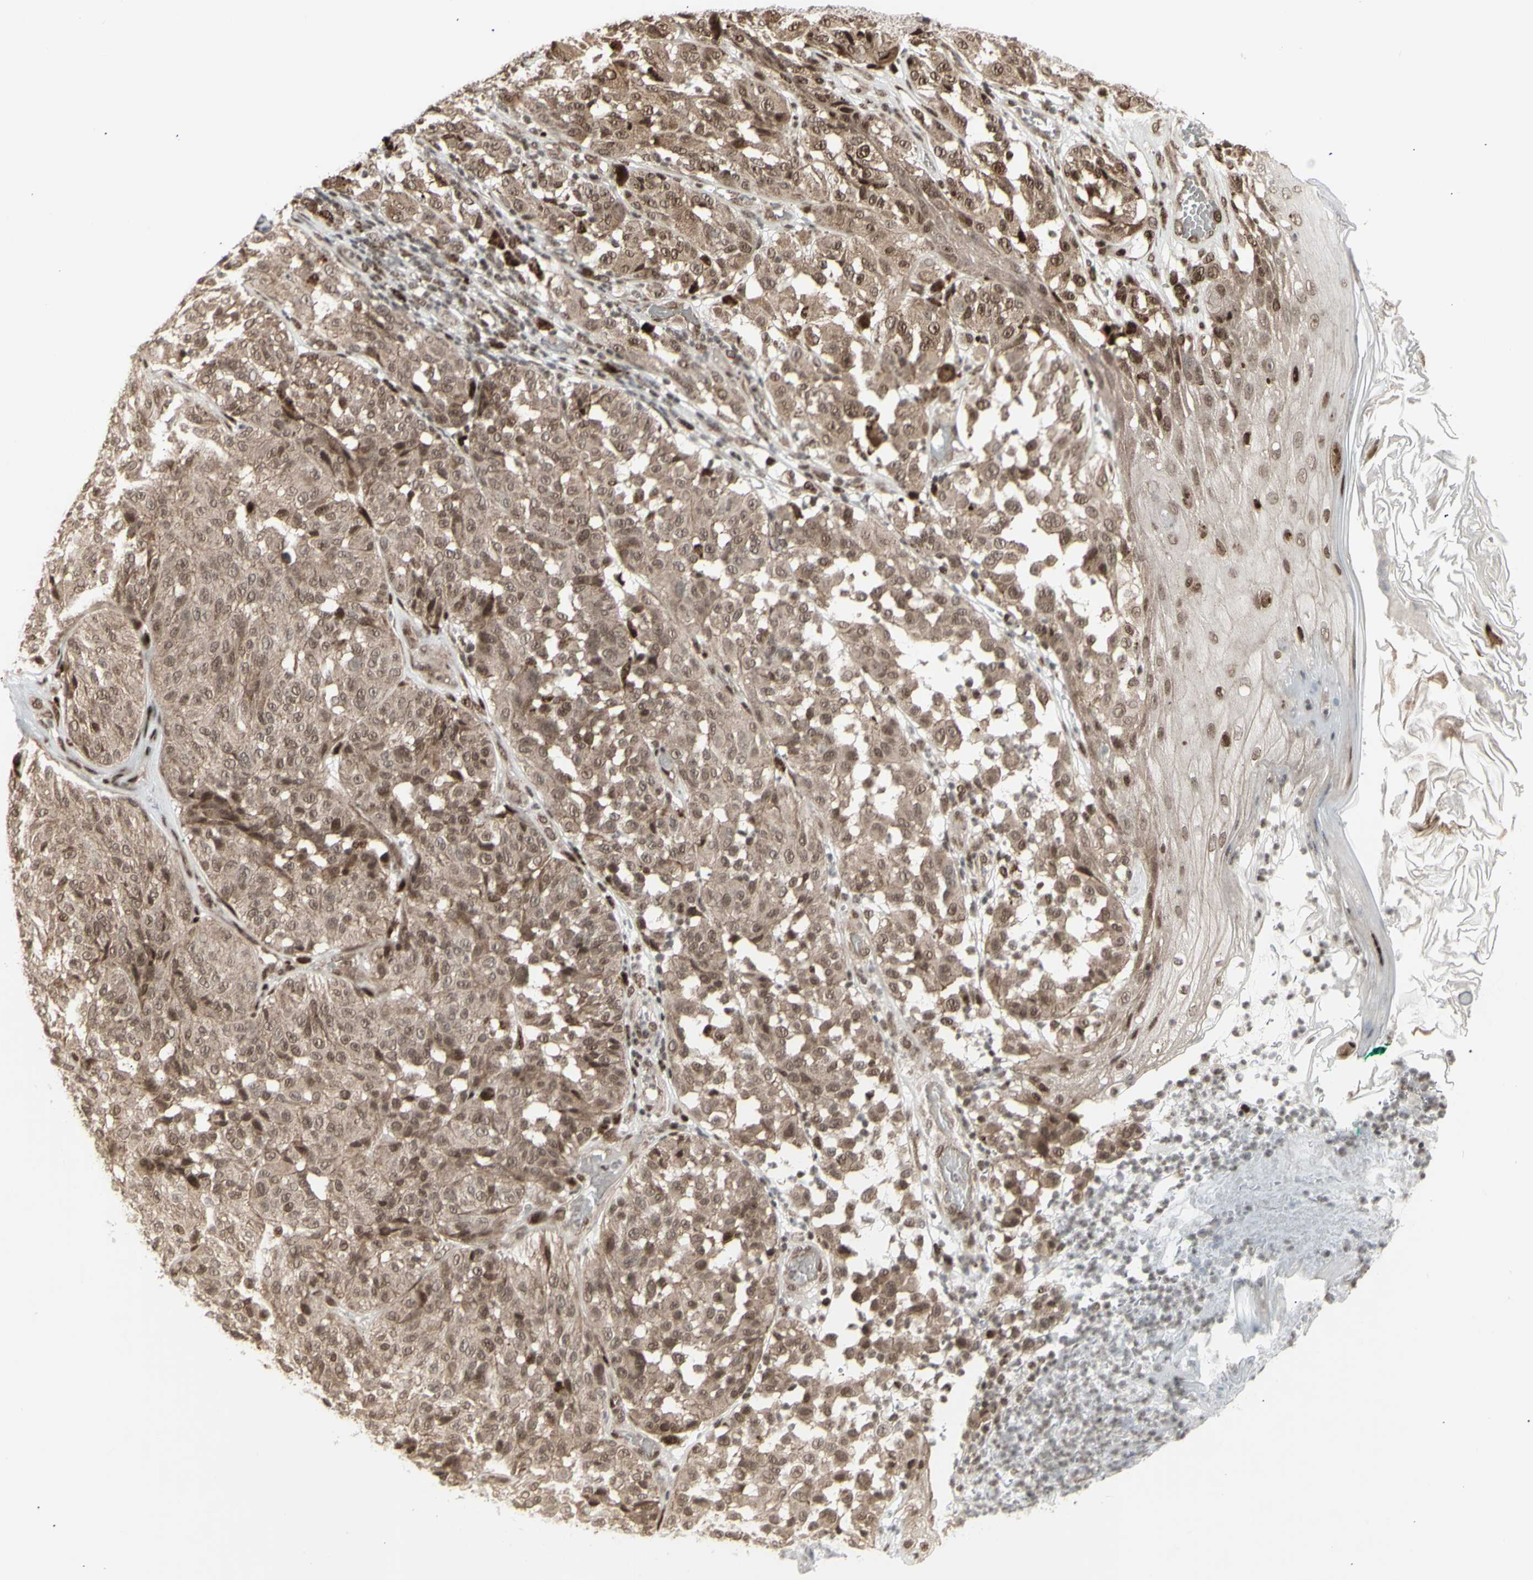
{"staining": {"intensity": "moderate", "quantity": ">75%", "location": "cytoplasmic/membranous,nuclear"}, "tissue": "melanoma", "cell_type": "Tumor cells", "image_type": "cancer", "snomed": [{"axis": "morphology", "description": "Malignant melanoma, NOS"}, {"axis": "topography", "description": "Skin"}], "caption": "High-power microscopy captured an immunohistochemistry (IHC) photomicrograph of melanoma, revealing moderate cytoplasmic/membranous and nuclear staining in about >75% of tumor cells. (brown staining indicates protein expression, while blue staining denotes nuclei).", "gene": "CBX1", "patient": {"sex": "female", "age": 46}}